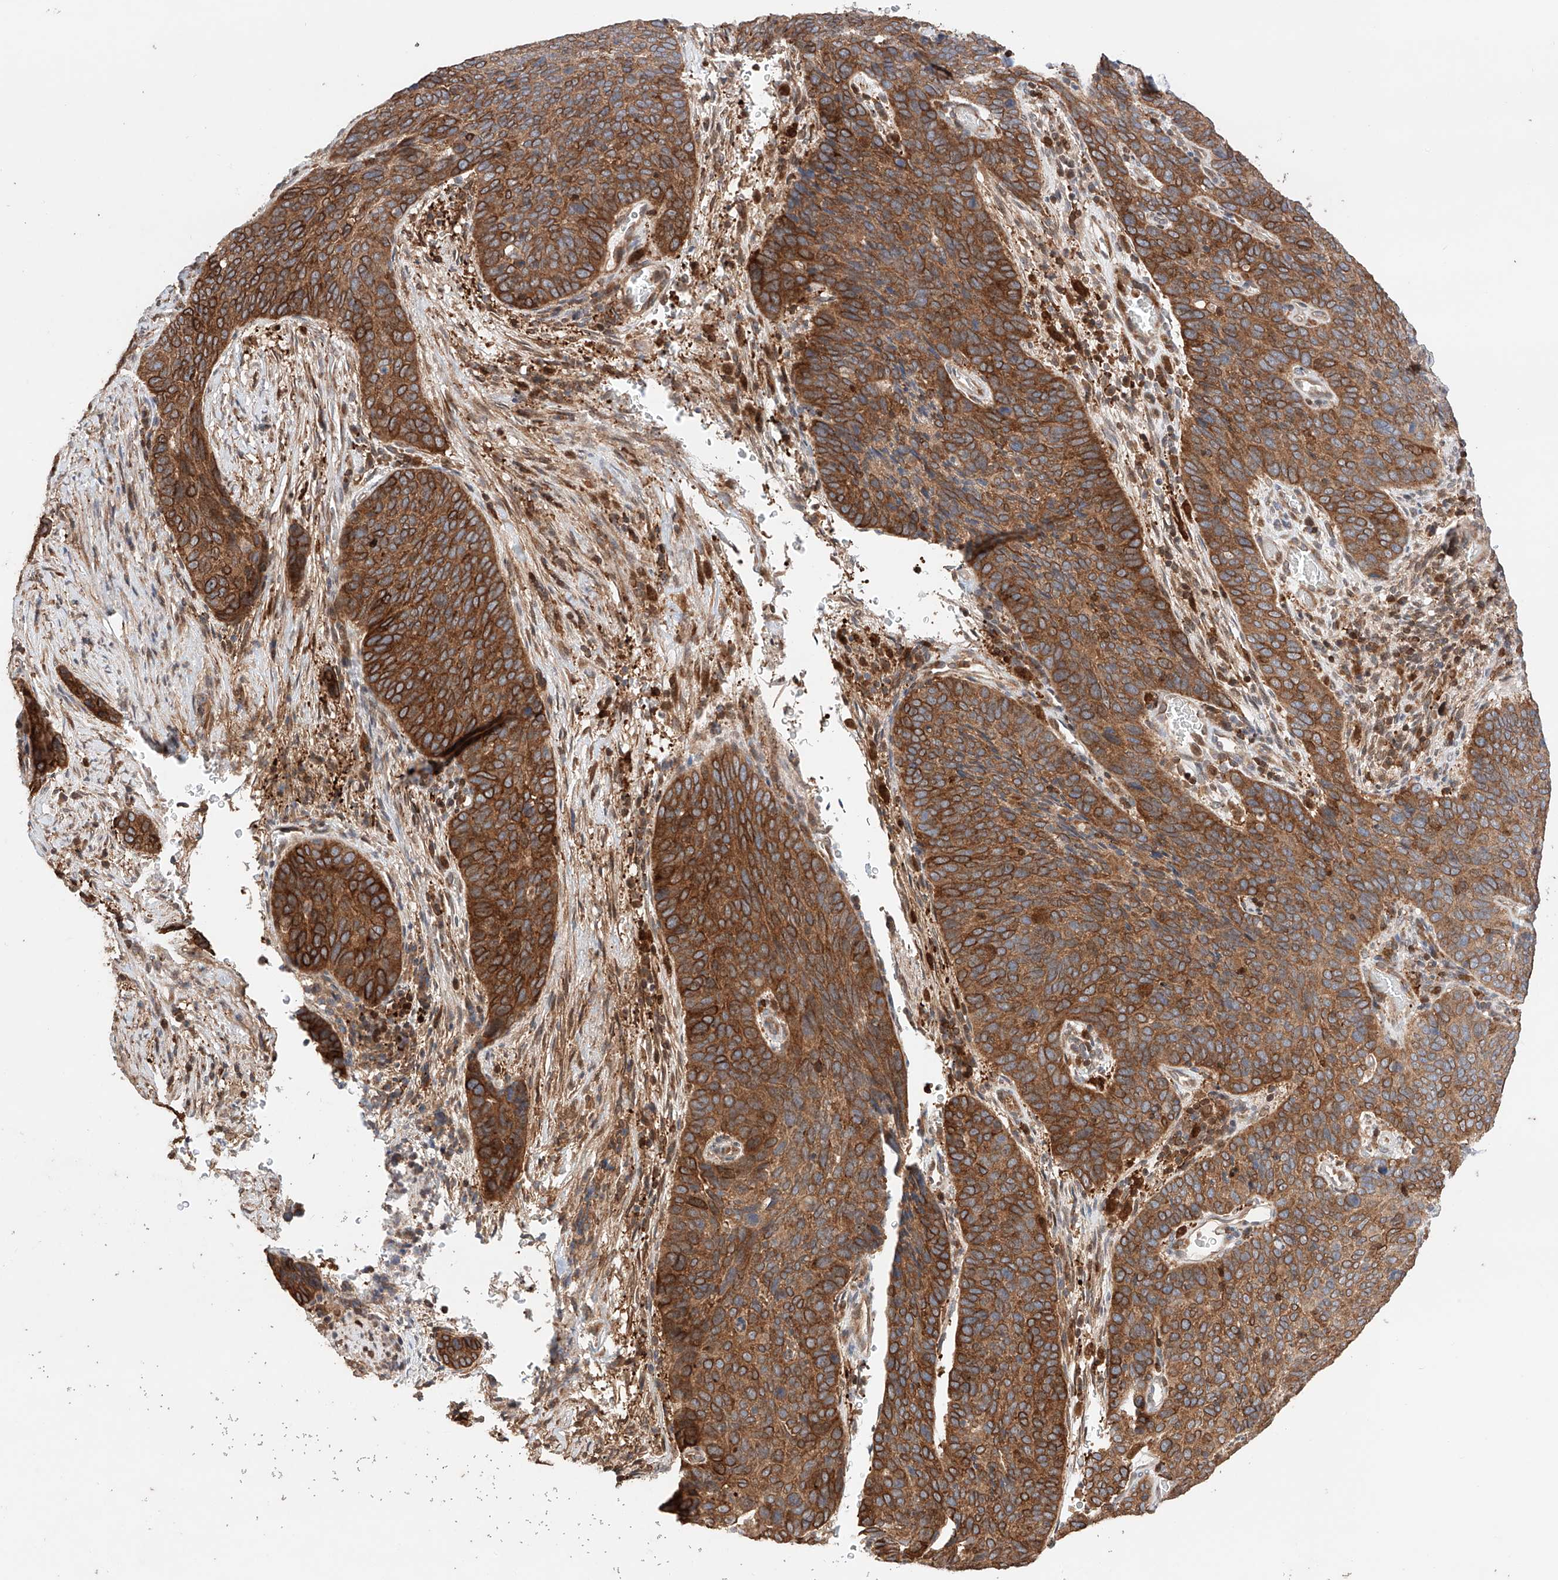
{"staining": {"intensity": "strong", "quantity": ">75%", "location": "cytoplasmic/membranous"}, "tissue": "cervical cancer", "cell_type": "Tumor cells", "image_type": "cancer", "snomed": [{"axis": "morphology", "description": "Squamous cell carcinoma, NOS"}, {"axis": "topography", "description": "Cervix"}], "caption": "Immunohistochemical staining of human cervical cancer shows strong cytoplasmic/membranous protein expression in about >75% of tumor cells.", "gene": "IGSF22", "patient": {"sex": "female", "age": 60}}